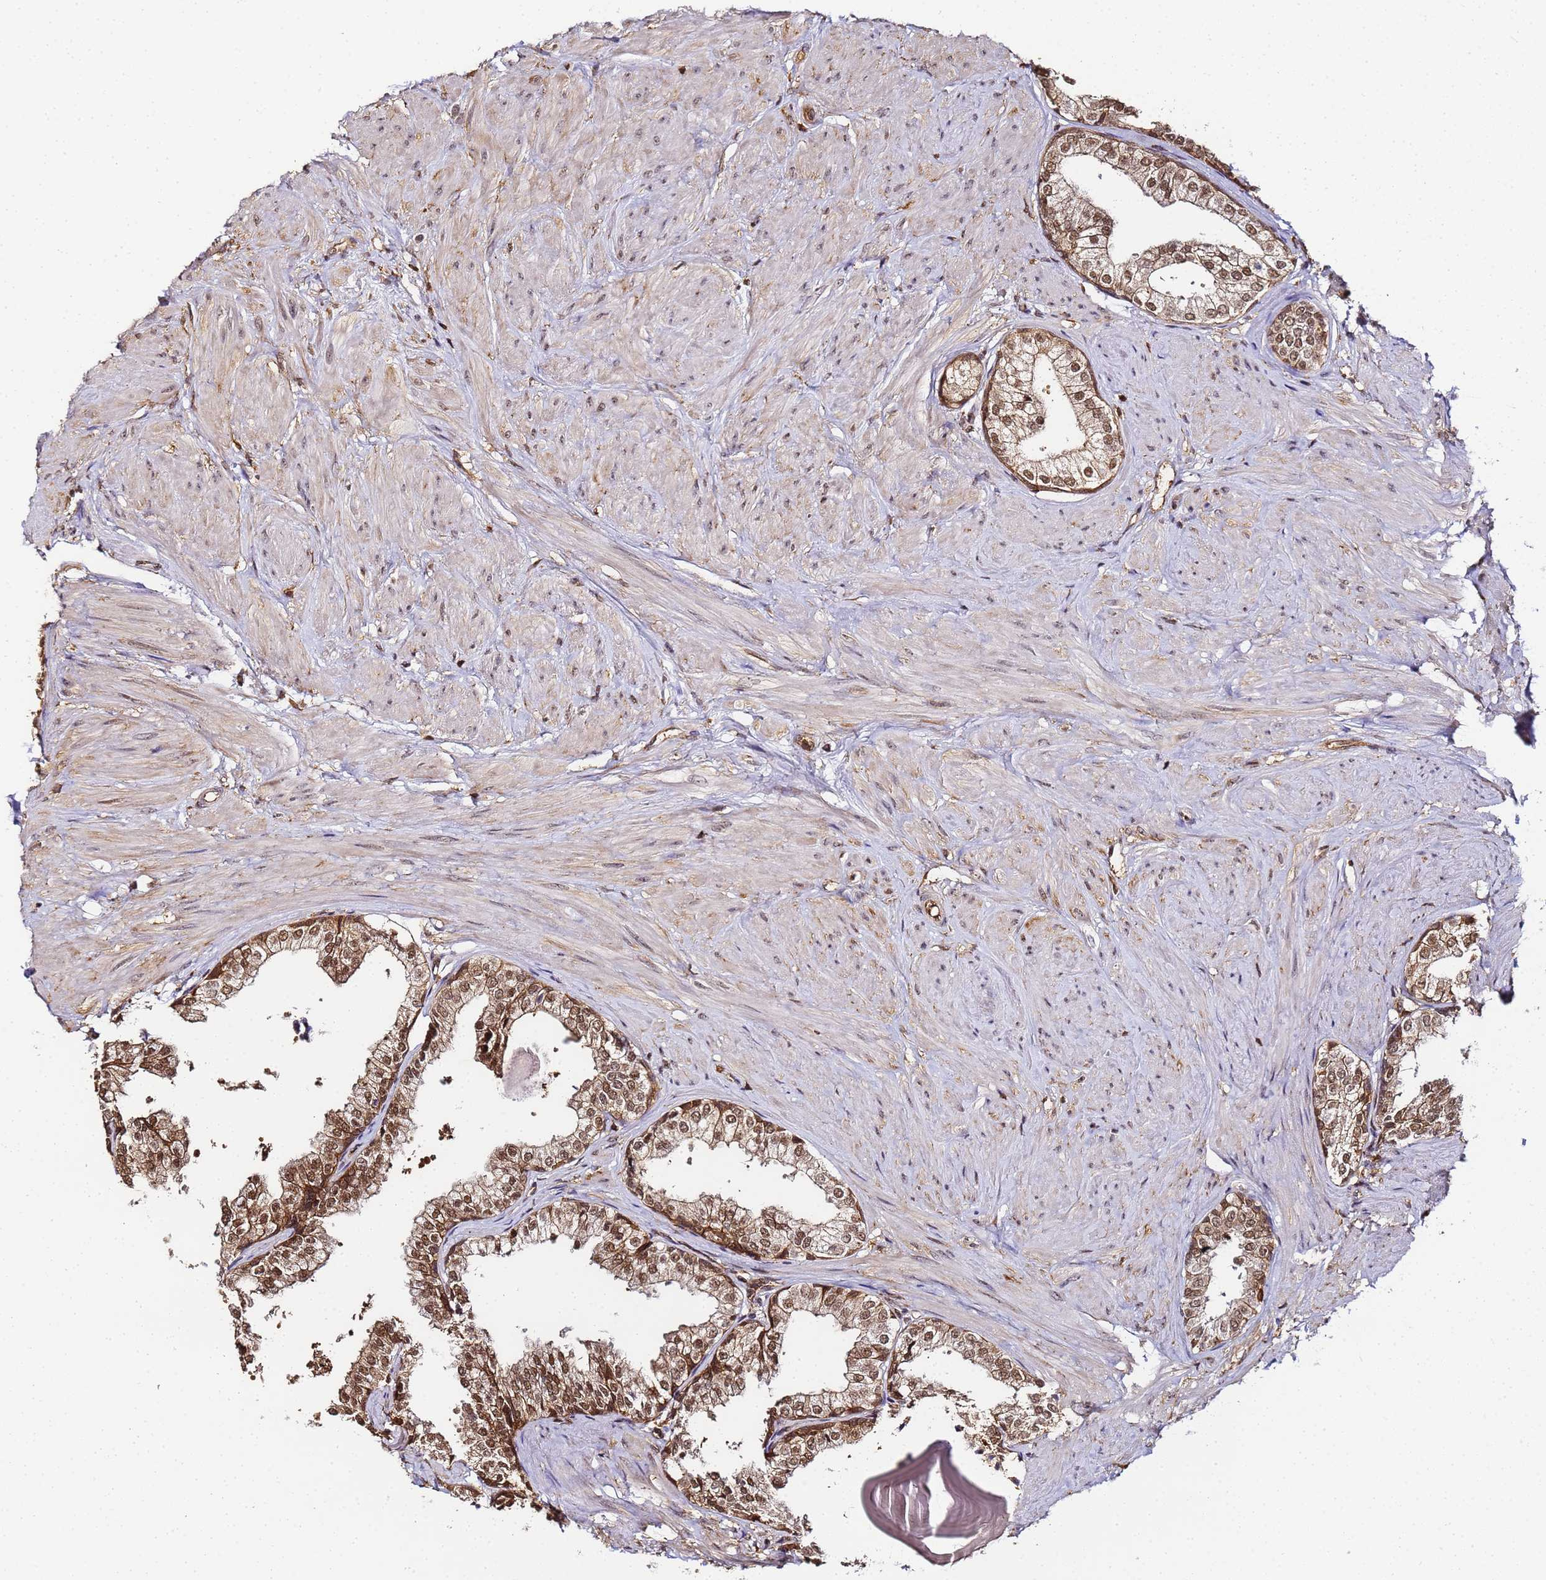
{"staining": {"intensity": "strong", "quantity": ">75%", "location": "cytoplasmic/membranous,nuclear"}, "tissue": "prostate", "cell_type": "Glandular cells", "image_type": "normal", "snomed": [{"axis": "morphology", "description": "Normal tissue, NOS"}, {"axis": "topography", "description": "Prostate"}], "caption": "This histopathology image exhibits unremarkable prostate stained with IHC to label a protein in brown. The cytoplasmic/membranous,nuclear of glandular cells show strong positivity for the protein. Nuclei are counter-stained blue.", "gene": "PPP4C", "patient": {"sex": "male", "age": 48}}